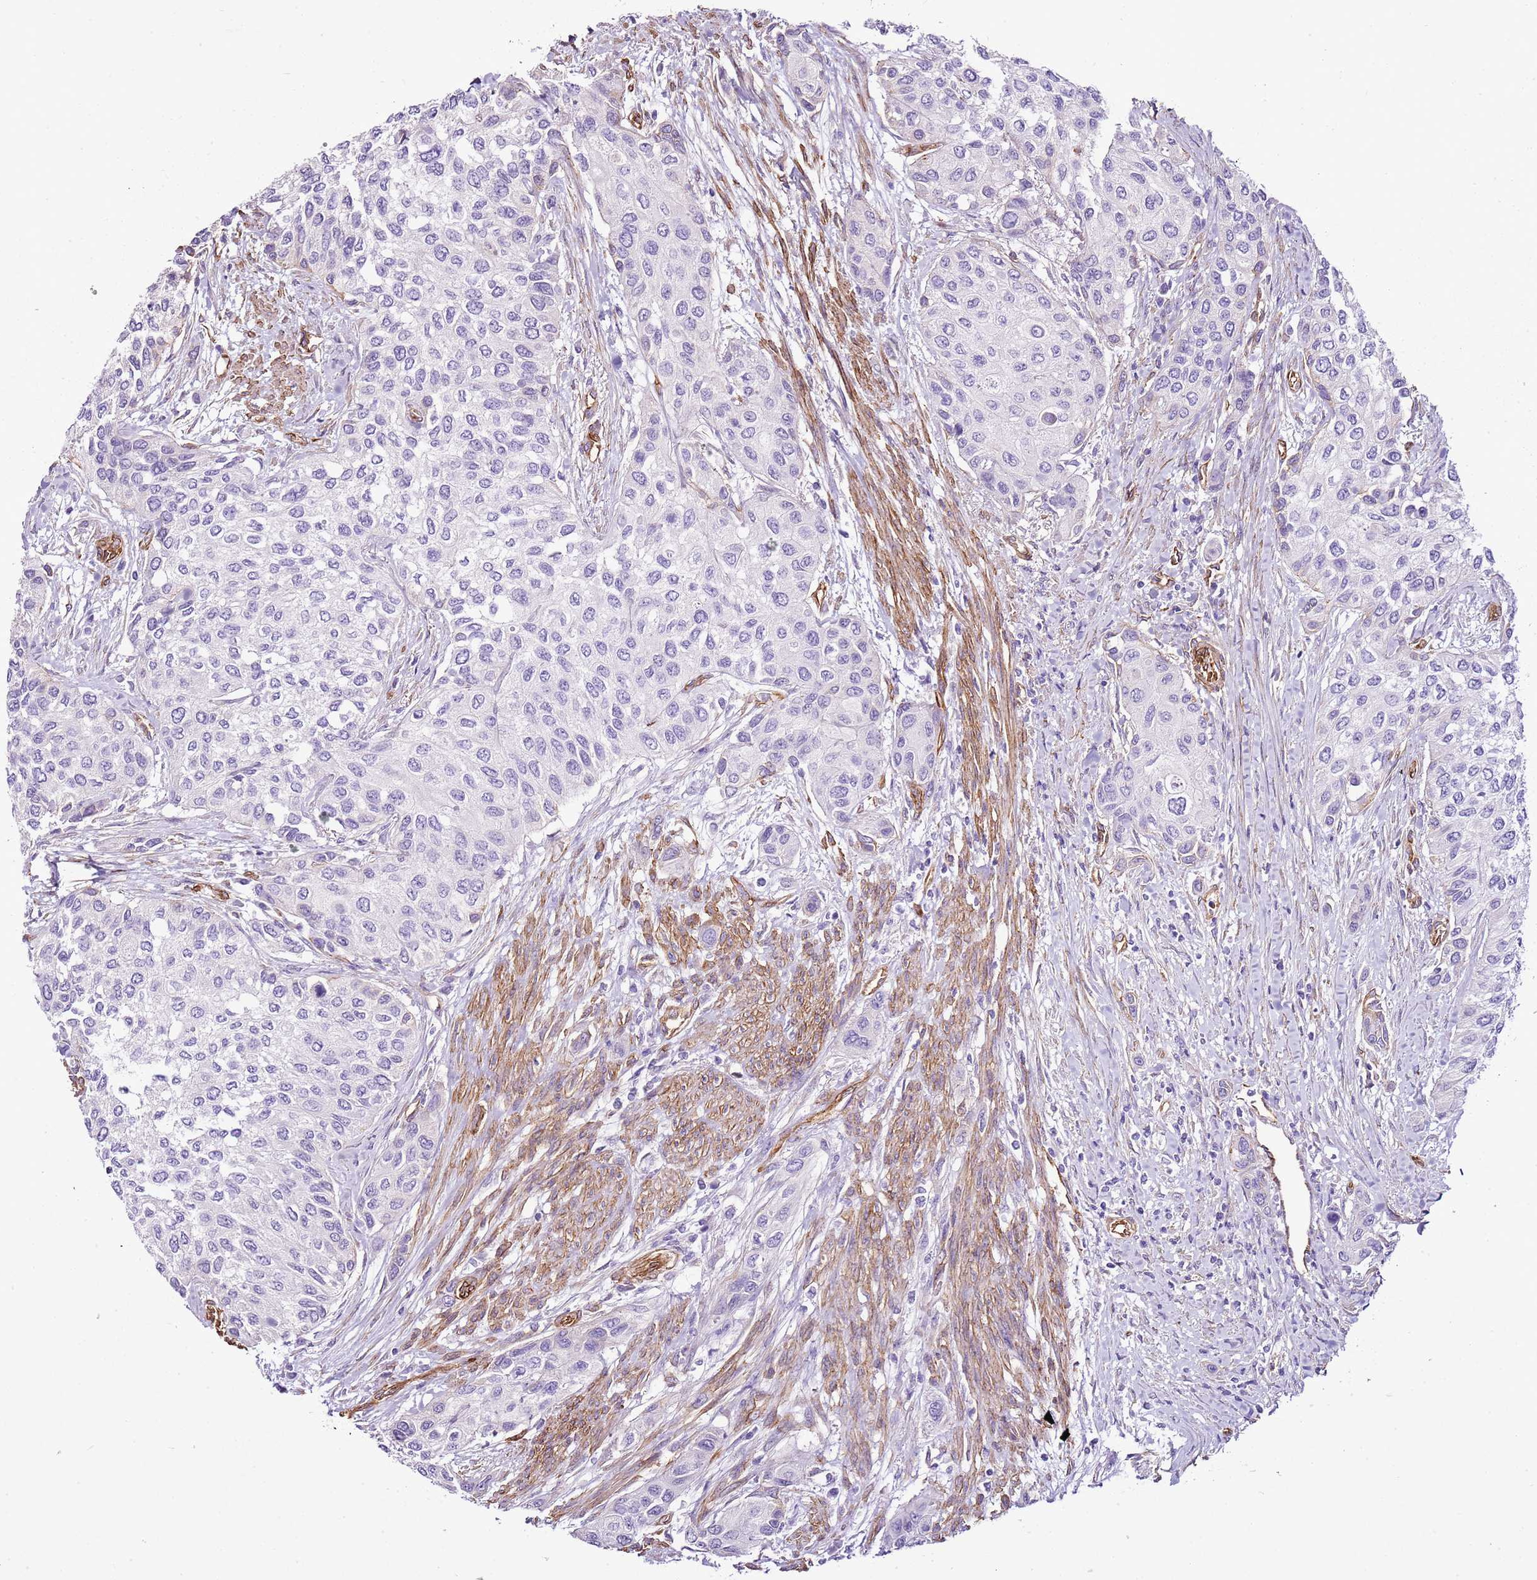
{"staining": {"intensity": "negative", "quantity": "none", "location": "none"}, "tissue": "urothelial cancer", "cell_type": "Tumor cells", "image_type": "cancer", "snomed": [{"axis": "morphology", "description": "Normal tissue, NOS"}, {"axis": "morphology", "description": "Urothelial carcinoma, High grade"}, {"axis": "topography", "description": "Vascular tissue"}, {"axis": "topography", "description": "Urinary bladder"}], "caption": "A high-resolution micrograph shows immunohistochemistry (IHC) staining of urothelial cancer, which demonstrates no significant staining in tumor cells.", "gene": "CTDSPL", "patient": {"sex": "female", "age": 56}}